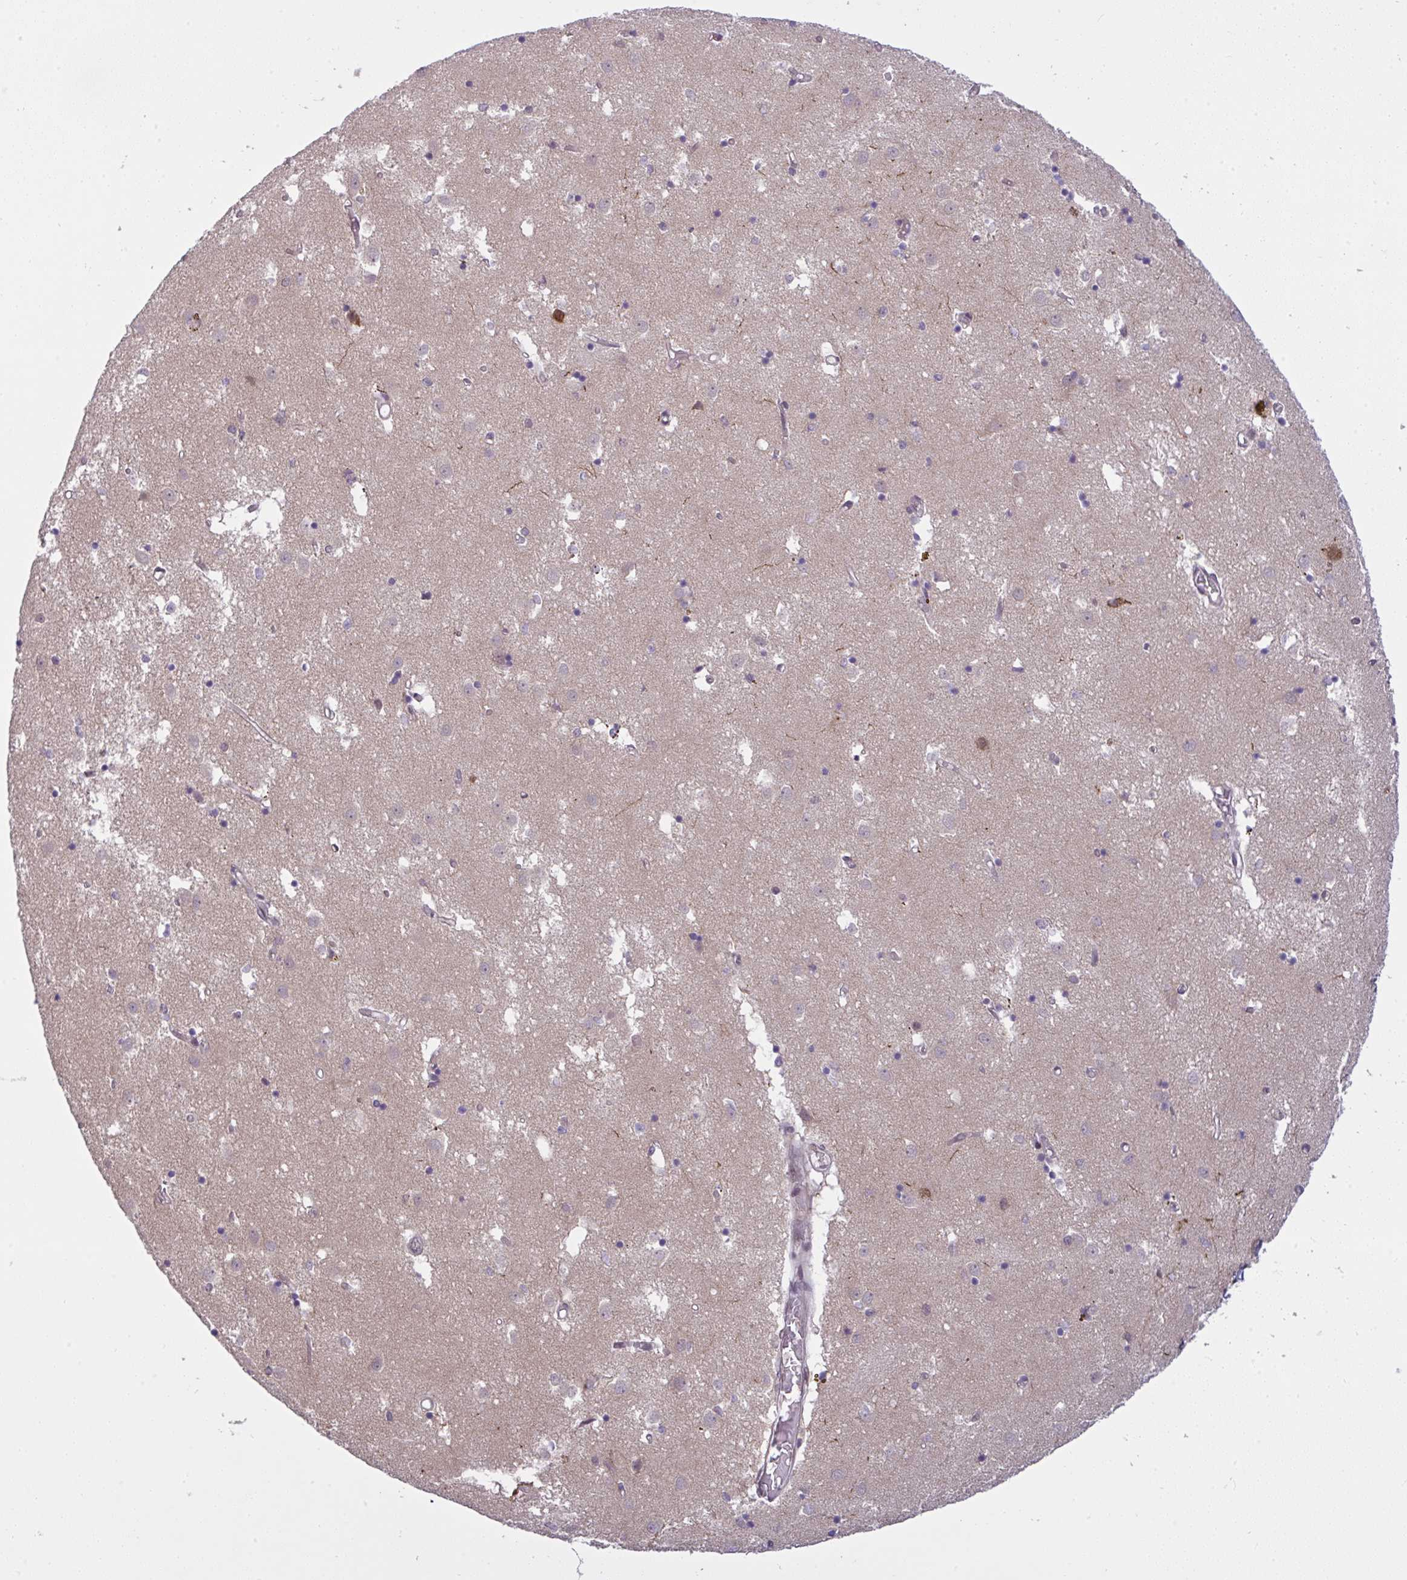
{"staining": {"intensity": "strong", "quantity": "<25%", "location": "nuclear"}, "tissue": "caudate", "cell_type": "Glial cells", "image_type": "normal", "snomed": [{"axis": "morphology", "description": "Normal tissue, NOS"}, {"axis": "topography", "description": "Lateral ventricle wall"}], "caption": "Caudate stained for a protein (brown) displays strong nuclear positive positivity in about <25% of glial cells.", "gene": "KLF2", "patient": {"sex": "male", "age": 70}}